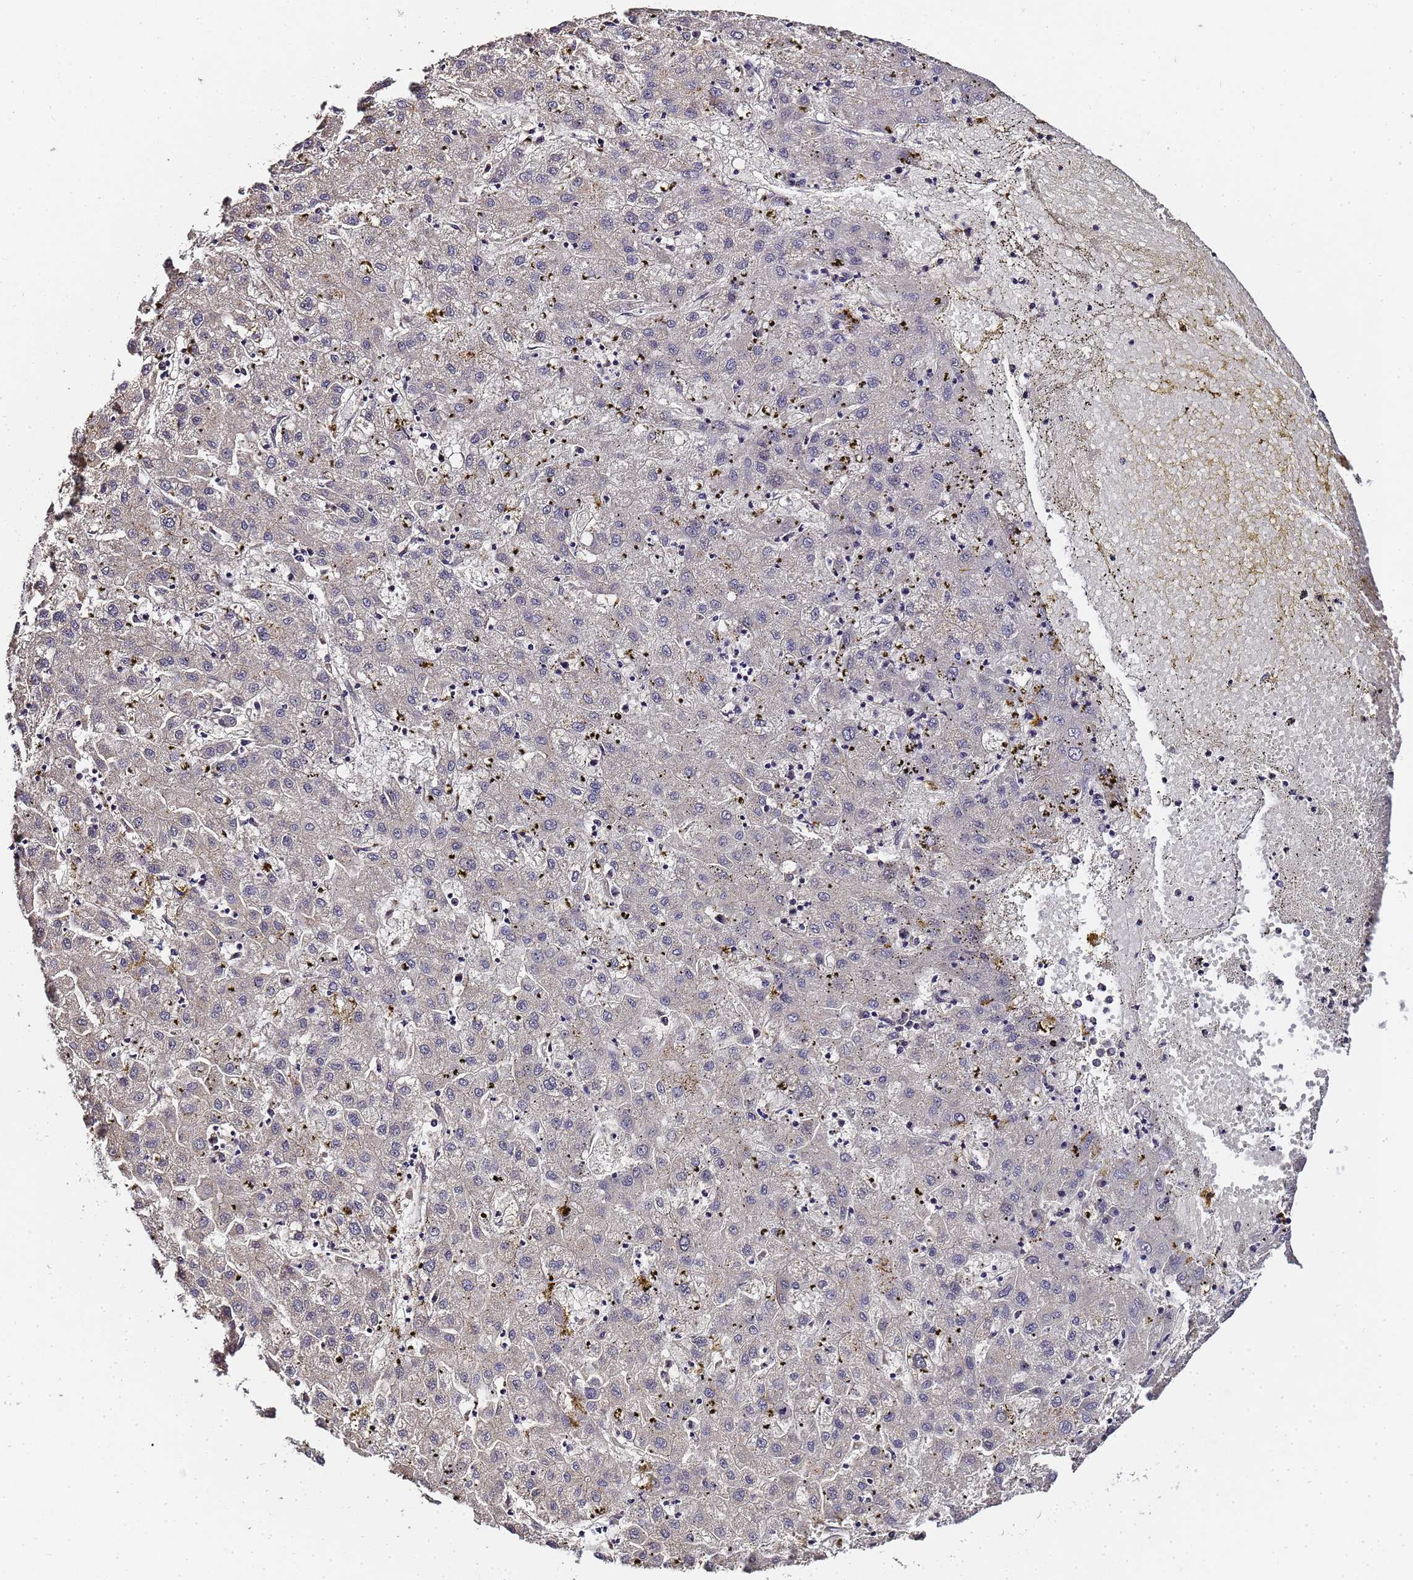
{"staining": {"intensity": "negative", "quantity": "none", "location": "none"}, "tissue": "liver cancer", "cell_type": "Tumor cells", "image_type": "cancer", "snomed": [{"axis": "morphology", "description": "Carcinoma, Hepatocellular, NOS"}, {"axis": "topography", "description": "Liver"}], "caption": "There is no significant expression in tumor cells of liver cancer. The staining is performed using DAB (3,3'-diaminobenzidine) brown chromogen with nuclei counter-stained in using hematoxylin.", "gene": "LGI4", "patient": {"sex": "male", "age": 72}}